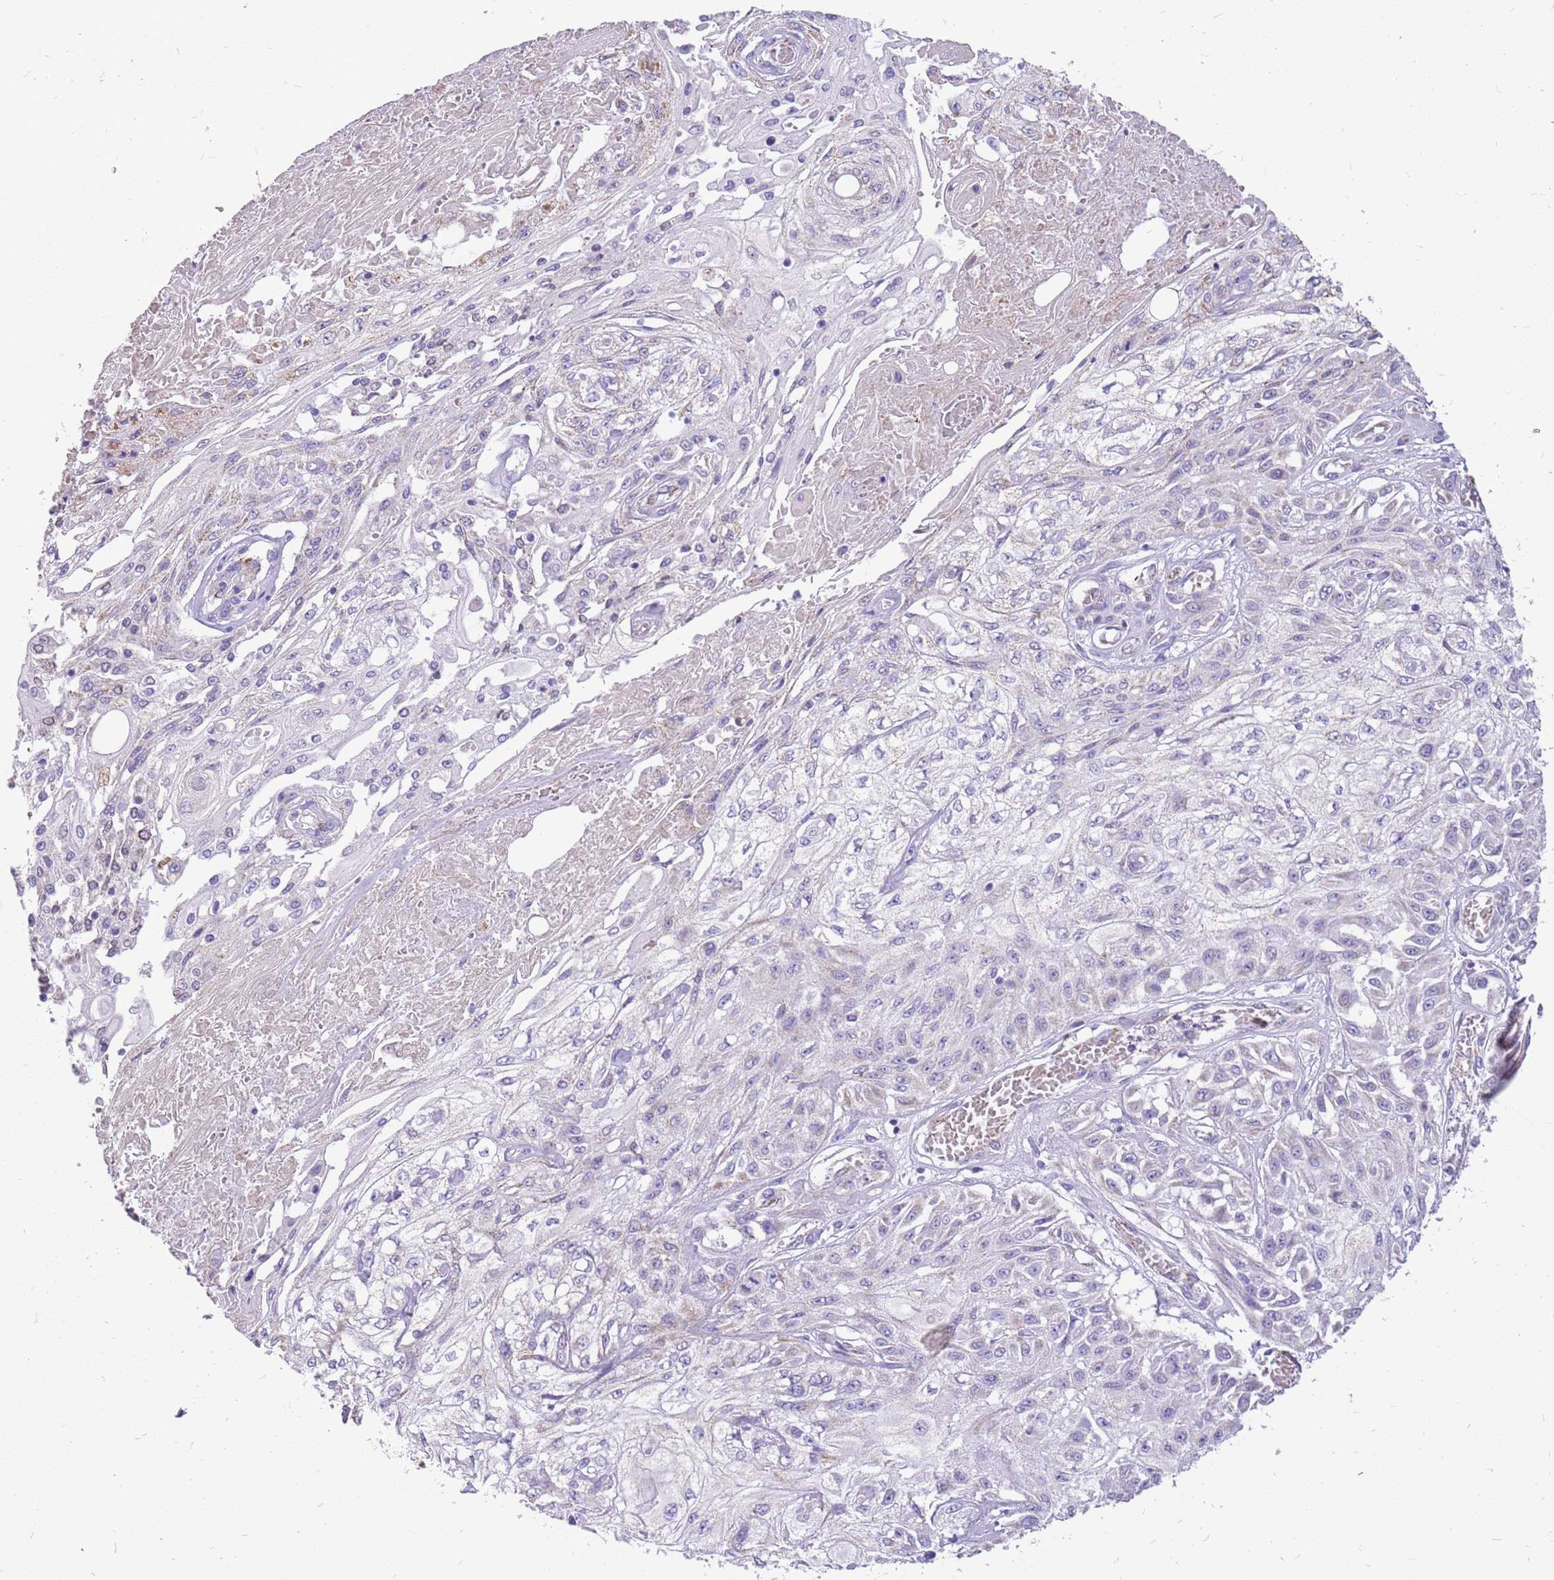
{"staining": {"intensity": "negative", "quantity": "none", "location": "none"}, "tissue": "skin cancer", "cell_type": "Tumor cells", "image_type": "cancer", "snomed": [{"axis": "morphology", "description": "Squamous cell carcinoma, NOS"}, {"axis": "morphology", "description": "Squamous cell carcinoma, metastatic, NOS"}, {"axis": "topography", "description": "Skin"}, {"axis": "topography", "description": "Lymph node"}], "caption": "Immunohistochemical staining of human skin cancer (metastatic squamous cell carcinoma) exhibits no significant staining in tumor cells. (Immunohistochemistry (ihc), brightfield microscopy, high magnification).", "gene": "PCNX1", "patient": {"sex": "male", "age": 75}}